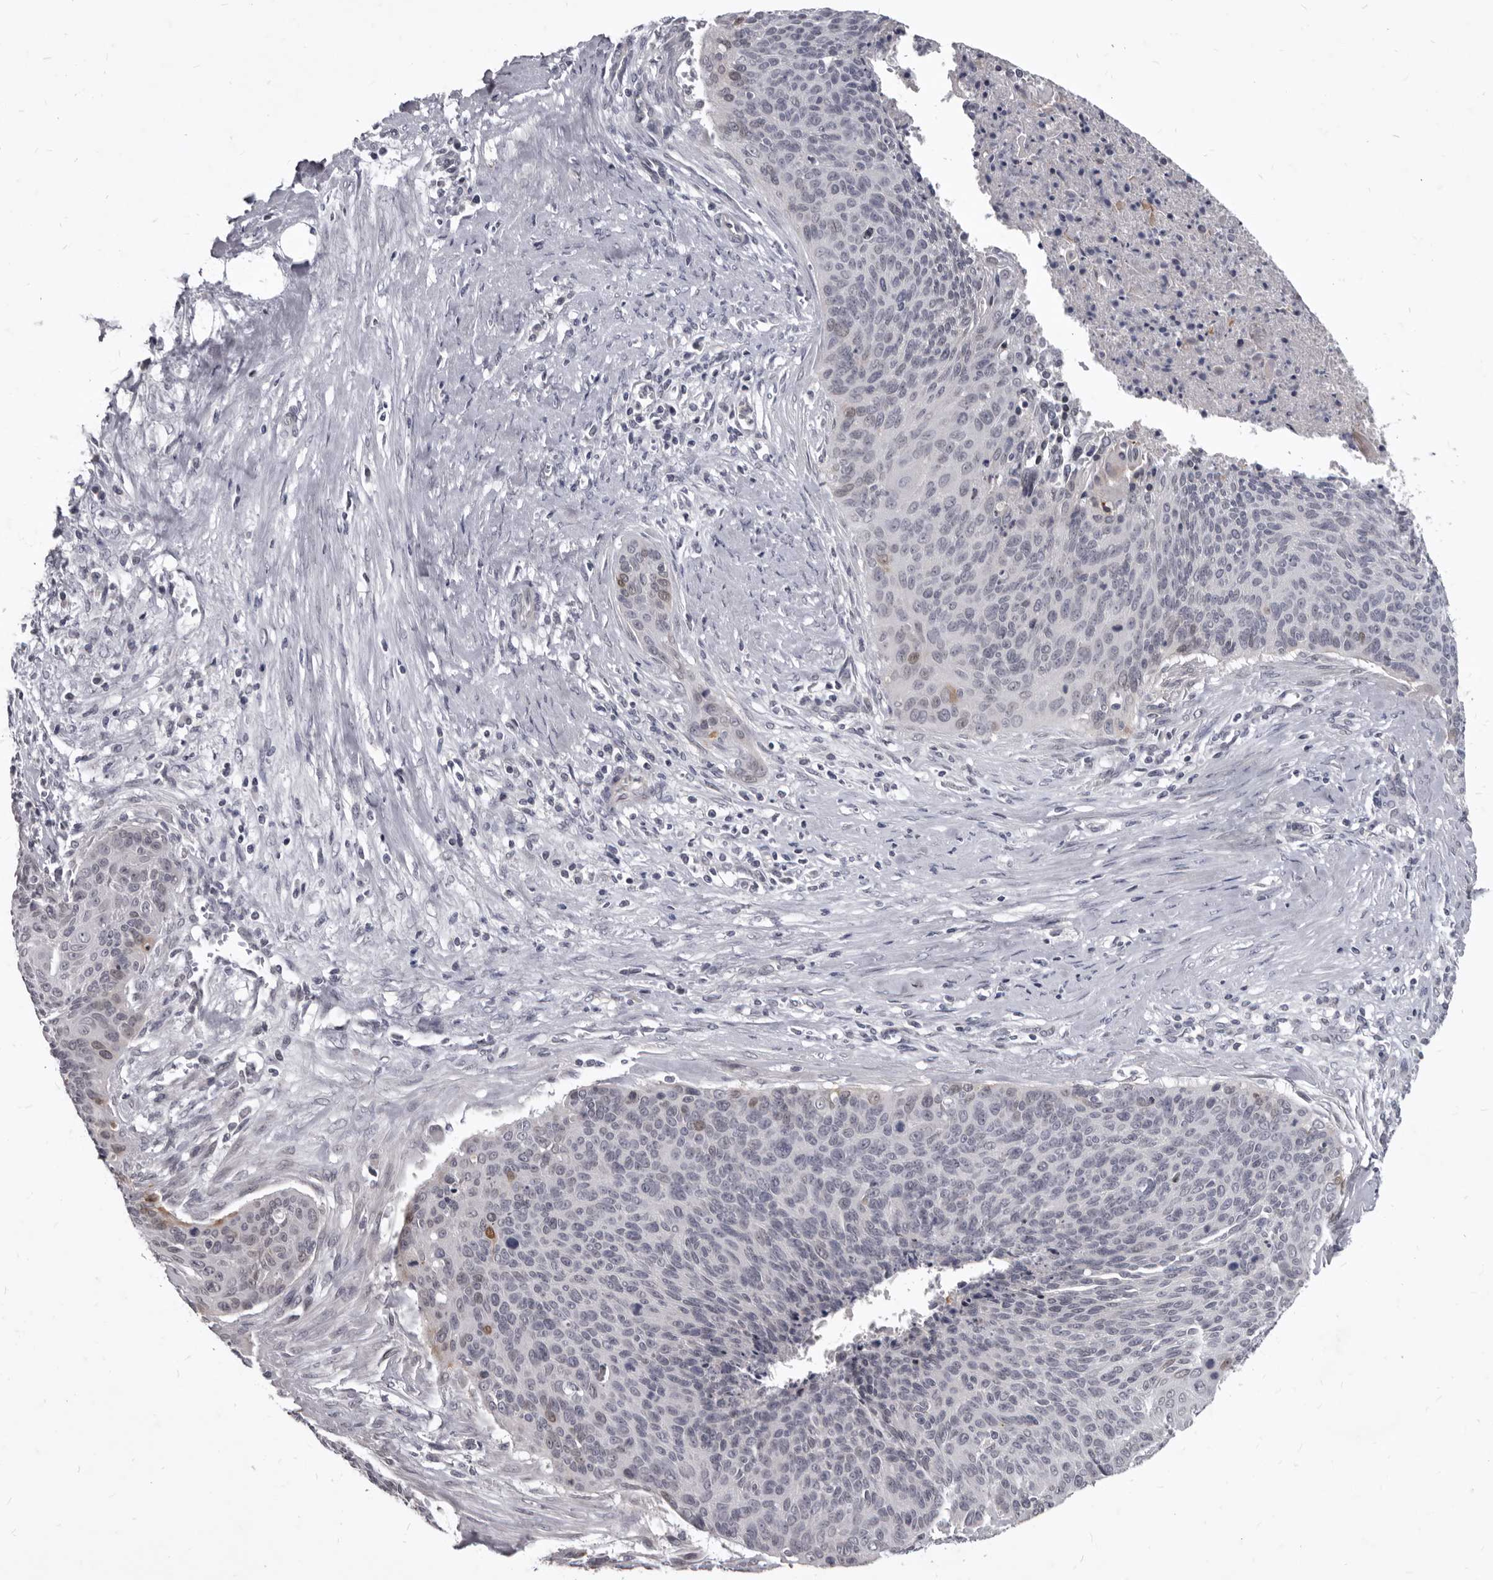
{"staining": {"intensity": "negative", "quantity": "none", "location": "none"}, "tissue": "cervical cancer", "cell_type": "Tumor cells", "image_type": "cancer", "snomed": [{"axis": "morphology", "description": "Squamous cell carcinoma, NOS"}, {"axis": "topography", "description": "Cervix"}], "caption": "This is an IHC micrograph of human squamous cell carcinoma (cervical). There is no staining in tumor cells.", "gene": "SULT1E1", "patient": {"sex": "female", "age": 55}}